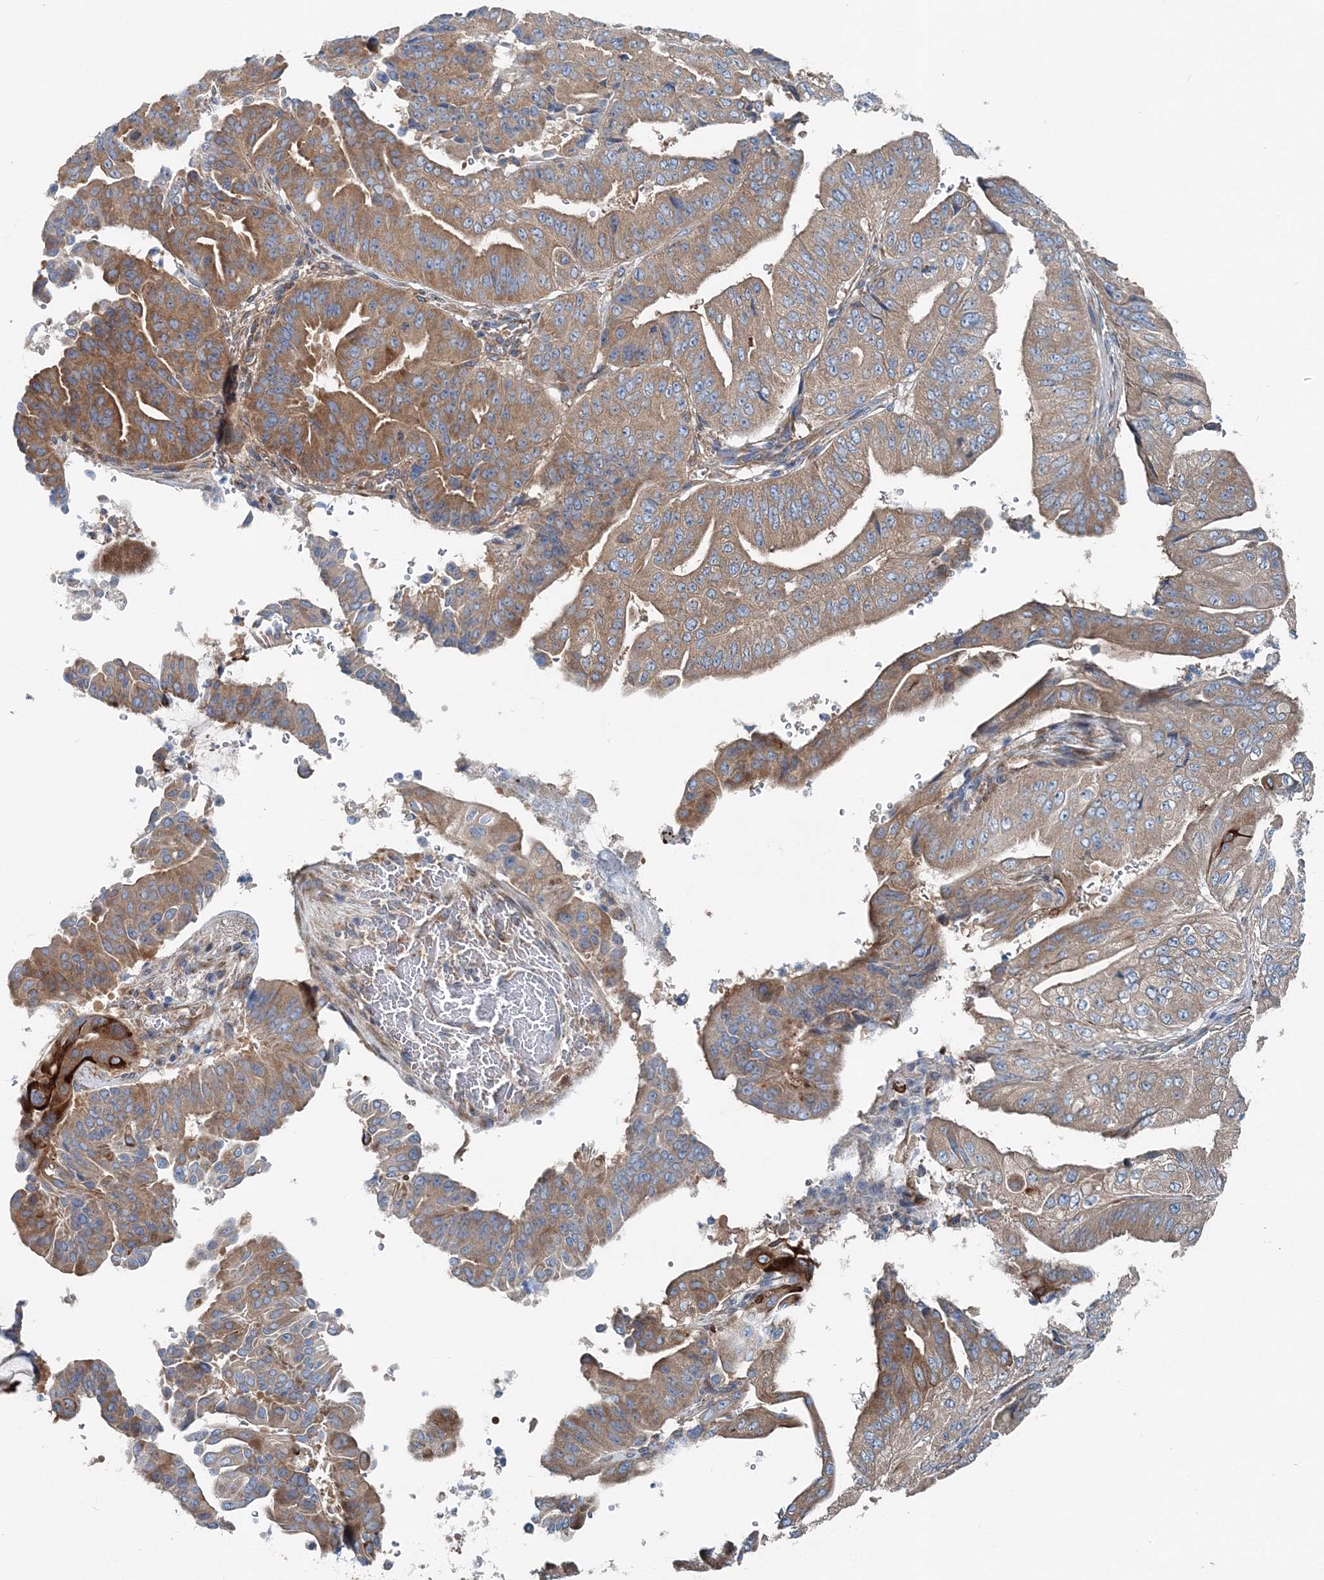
{"staining": {"intensity": "moderate", "quantity": ">75%", "location": "cytoplasmic/membranous"}, "tissue": "pancreatic cancer", "cell_type": "Tumor cells", "image_type": "cancer", "snomed": [{"axis": "morphology", "description": "Adenocarcinoma, NOS"}, {"axis": "topography", "description": "Pancreas"}], "caption": "Brown immunohistochemical staining in human pancreatic adenocarcinoma displays moderate cytoplasmic/membranous staining in about >75% of tumor cells.", "gene": "MPHOSPH9", "patient": {"sex": "female", "age": 77}}